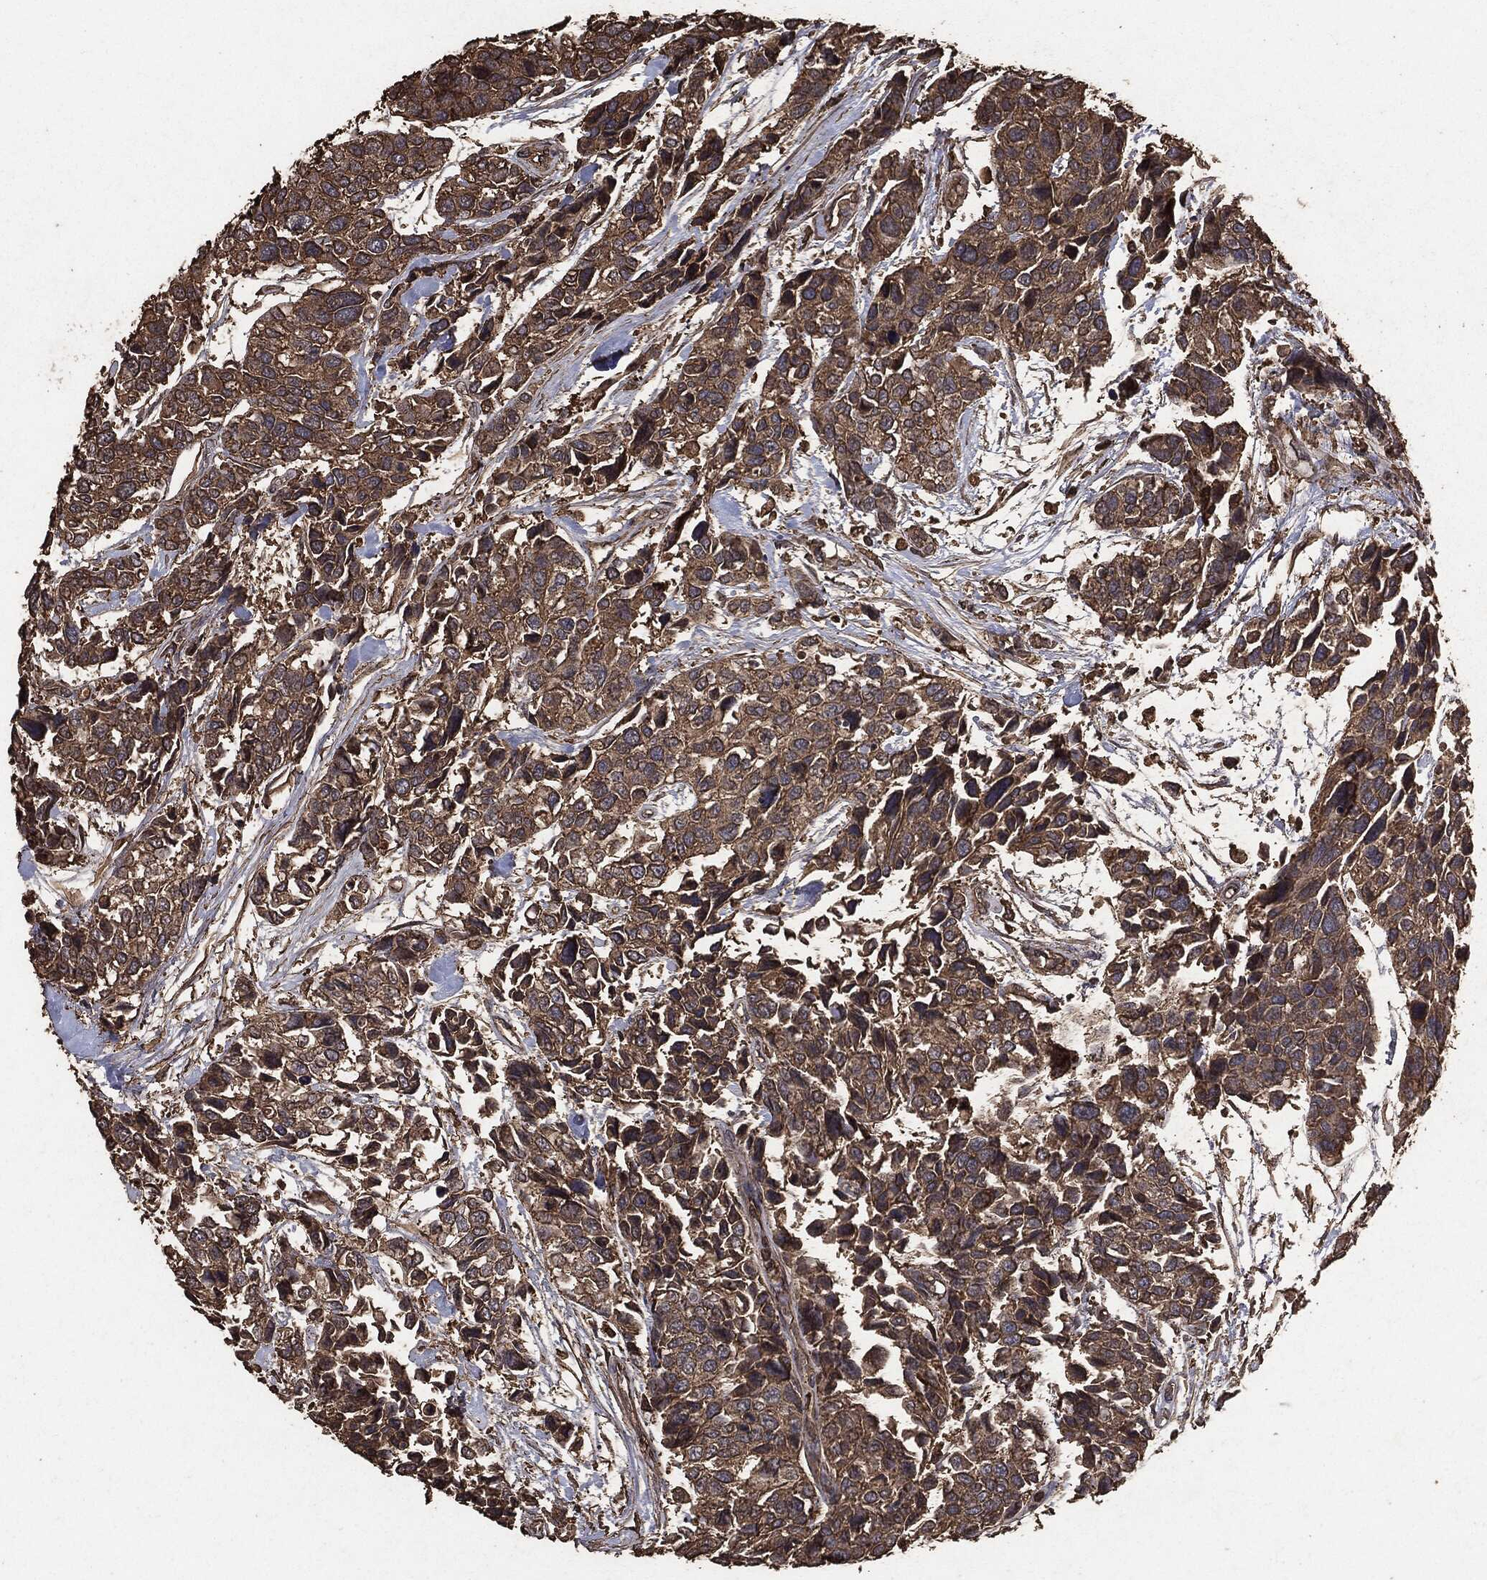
{"staining": {"intensity": "moderate", "quantity": ">75%", "location": "cytoplasmic/membranous"}, "tissue": "urothelial cancer", "cell_type": "Tumor cells", "image_type": "cancer", "snomed": [{"axis": "morphology", "description": "Urothelial carcinoma, High grade"}, {"axis": "topography", "description": "Urinary bladder"}], "caption": "A brown stain labels moderate cytoplasmic/membranous expression of a protein in human urothelial cancer tumor cells.", "gene": "MTOR", "patient": {"sex": "male", "age": 77}}